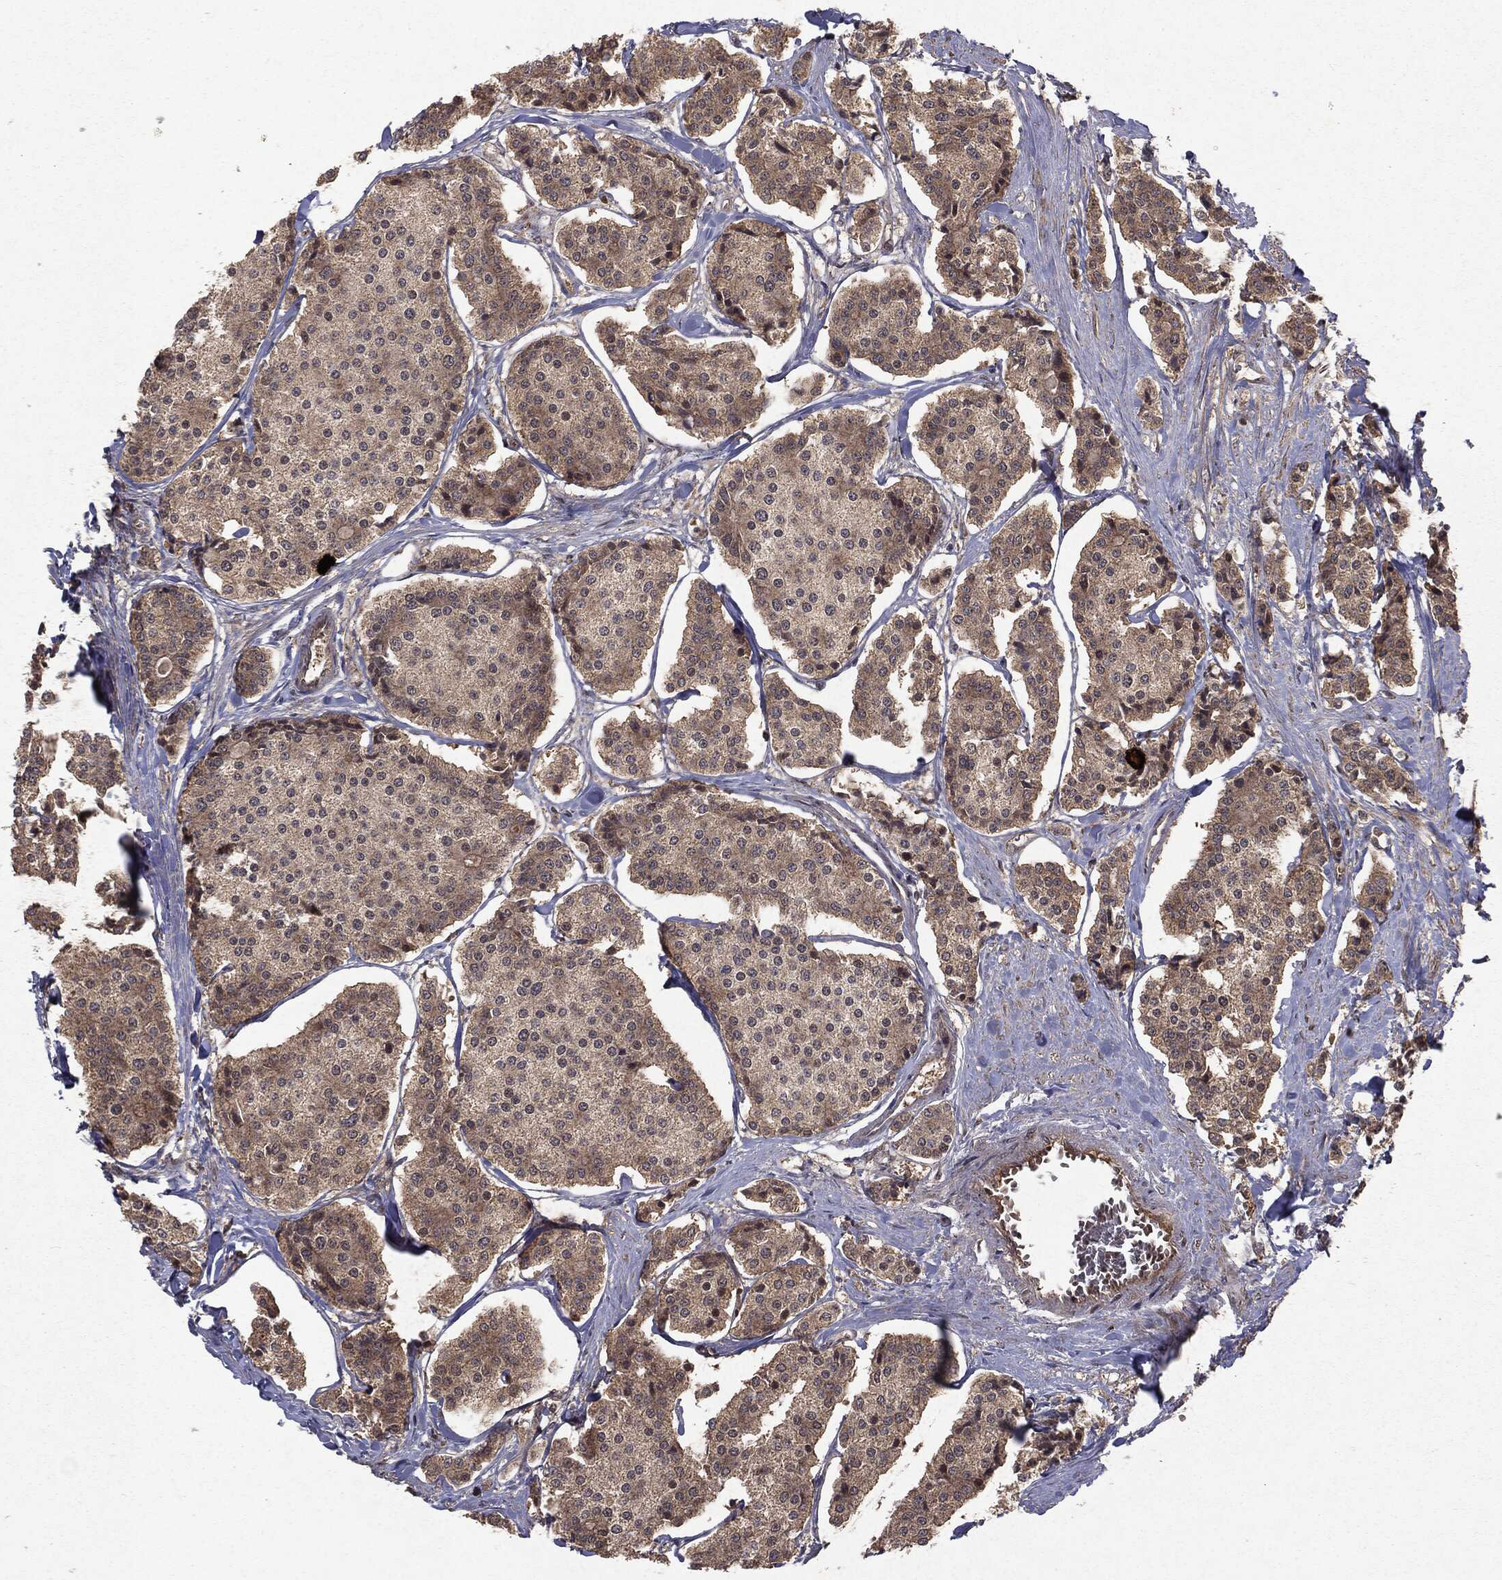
{"staining": {"intensity": "weak", "quantity": "25%-75%", "location": "cytoplasmic/membranous"}, "tissue": "carcinoid", "cell_type": "Tumor cells", "image_type": "cancer", "snomed": [{"axis": "morphology", "description": "Carcinoid, malignant, NOS"}, {"axis": "topography", "description": "Small intestine"}], "caption": "About 25%-75% of tumor cells in human malignant carcinoid reveal weak cytoplasmic/membranous protein positivity as visualized by brown immunohistochemical staining.", "gene": "OTUB1", "patient": {"sex": "female", "age": 65}}